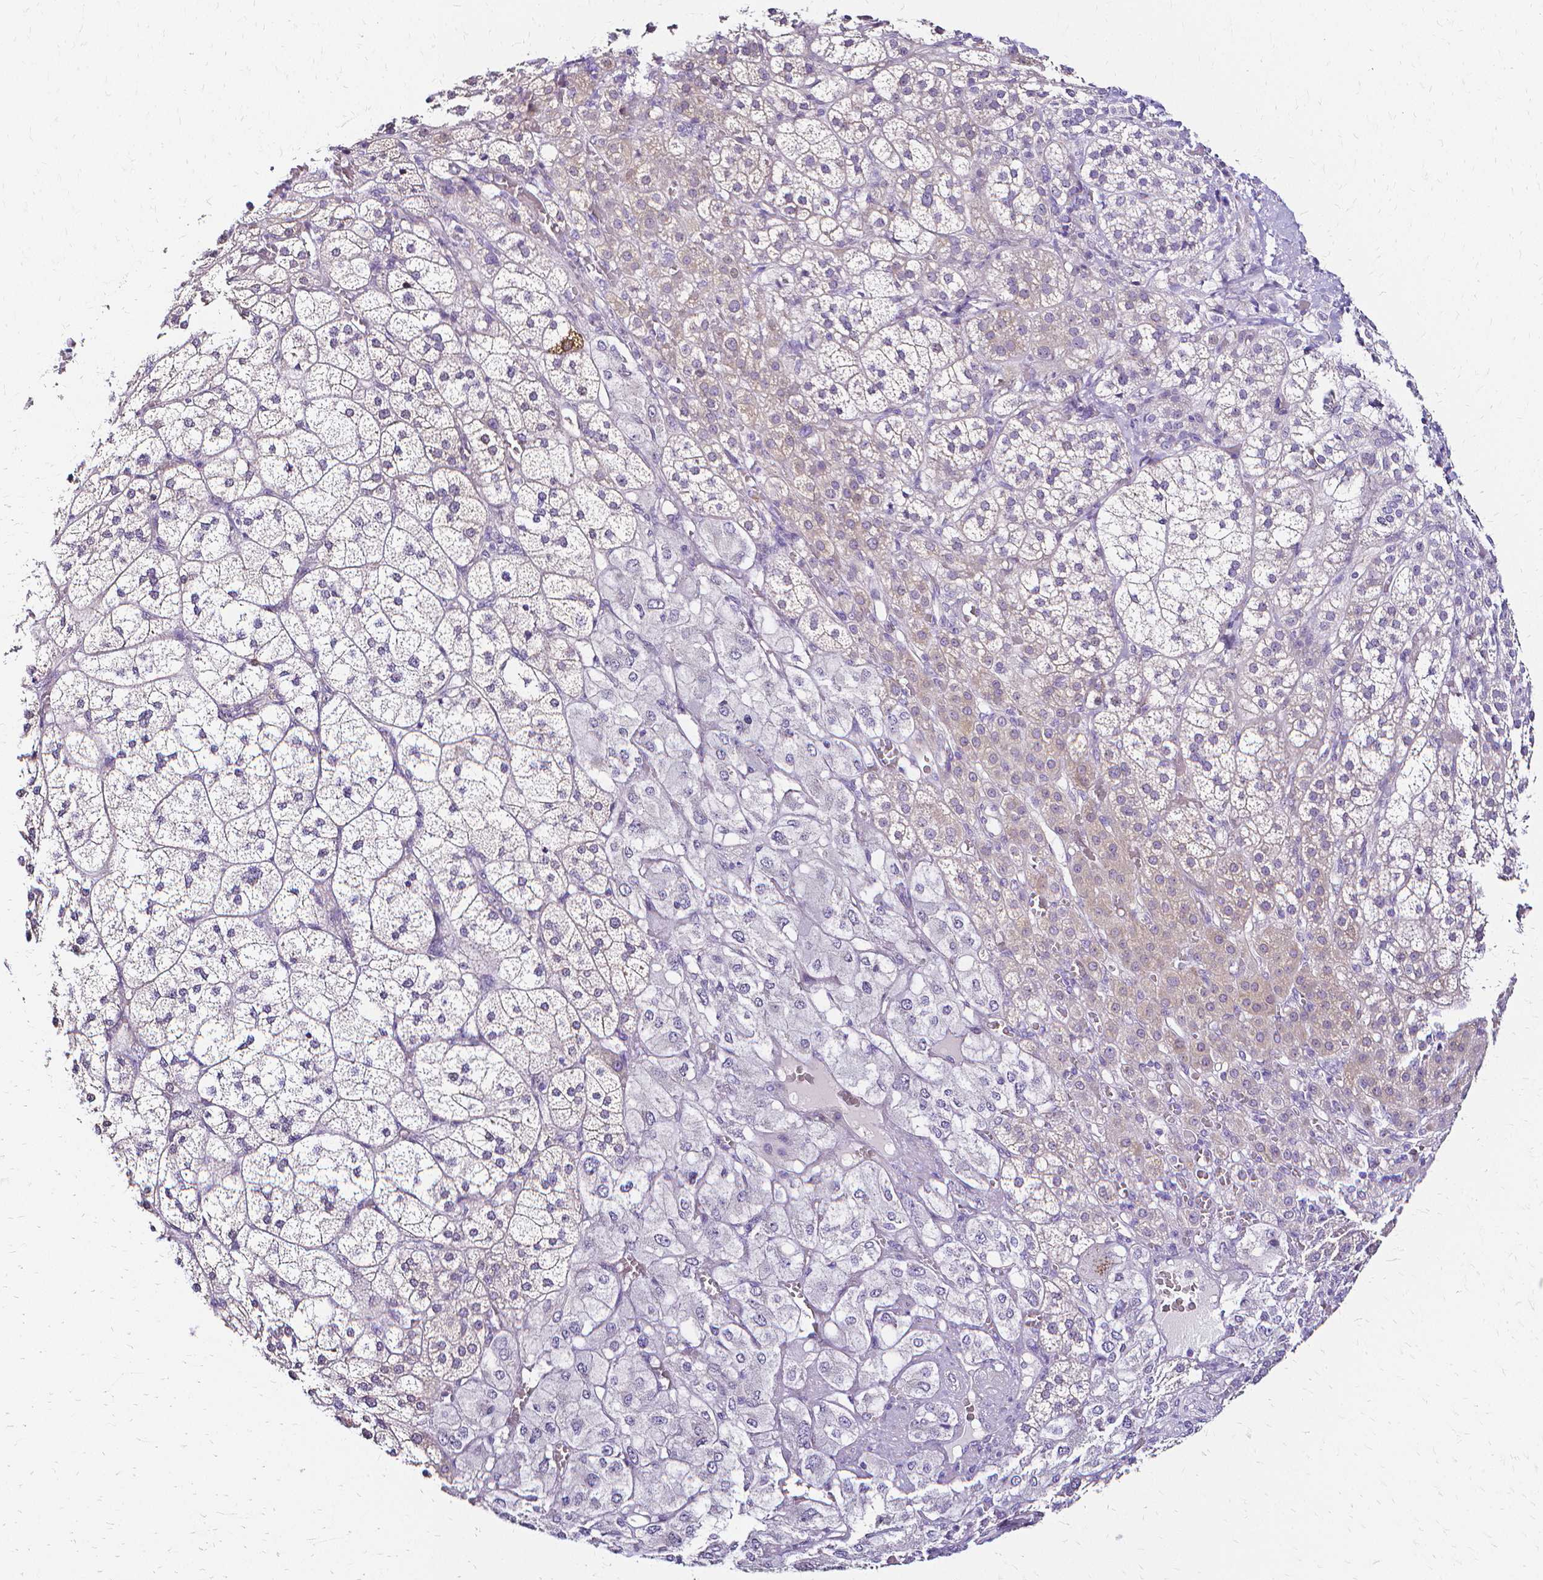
{"staining": {"intensity": "negative", "quantity": "none", "location": "none"}, "tissue": "adrenal gland", "cell_type": "Glandular cells", "image_type": "normal", "snomed": [{"axis": "morphology", "description": "Normal tissue, NOS"}, {"axis": "topography", "description": "Adrenal gland"}], "caption": "Immunohistochemistry (IHC) photomicrograph of benign human adrenal gland stained for a protein (brown), which displays no expression in glandular cells. Nuclei are stained in blue.", "gene": "CCNB1", "patient": {"sex": "female", "age": 60}}